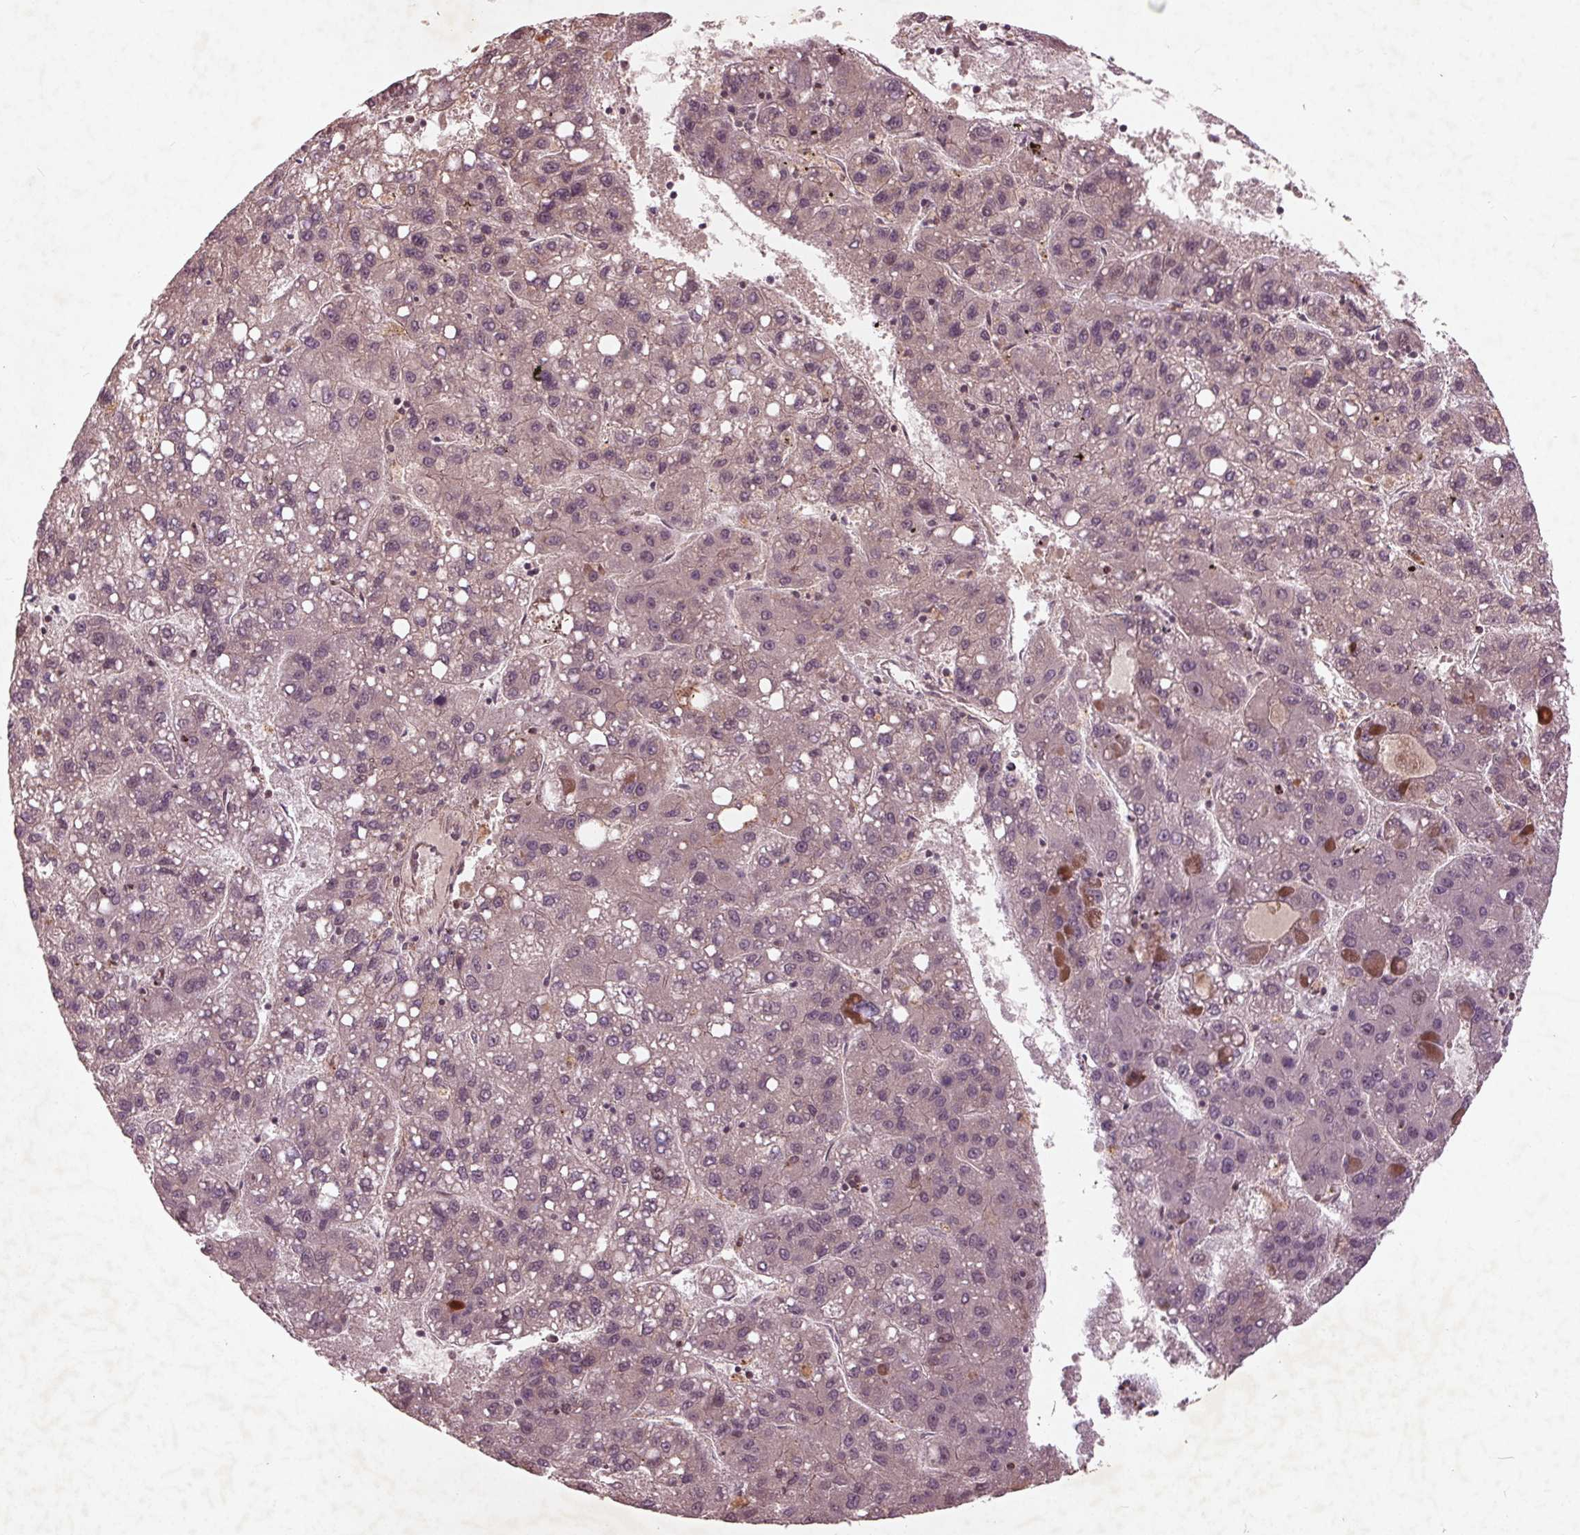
{"staining": {"intensity": "negative", "quantity": "none", "location": "none"}, "tissue": "liver cancer", "cell_type": "Tumor cells", "image_type": "cancer", "snomed": [{"axis": "morphology", "description": "Carcinoma, Hepatocellular, NOS"}, {"axis": "topography", "description": "Liver"}], "caption": "Liver cancer stained for a protein using immunohistochemistry (IHC) shows no expression tumor cells.", "gene": "CDKL4", "patient": {"sex": "female", "age": 82}}